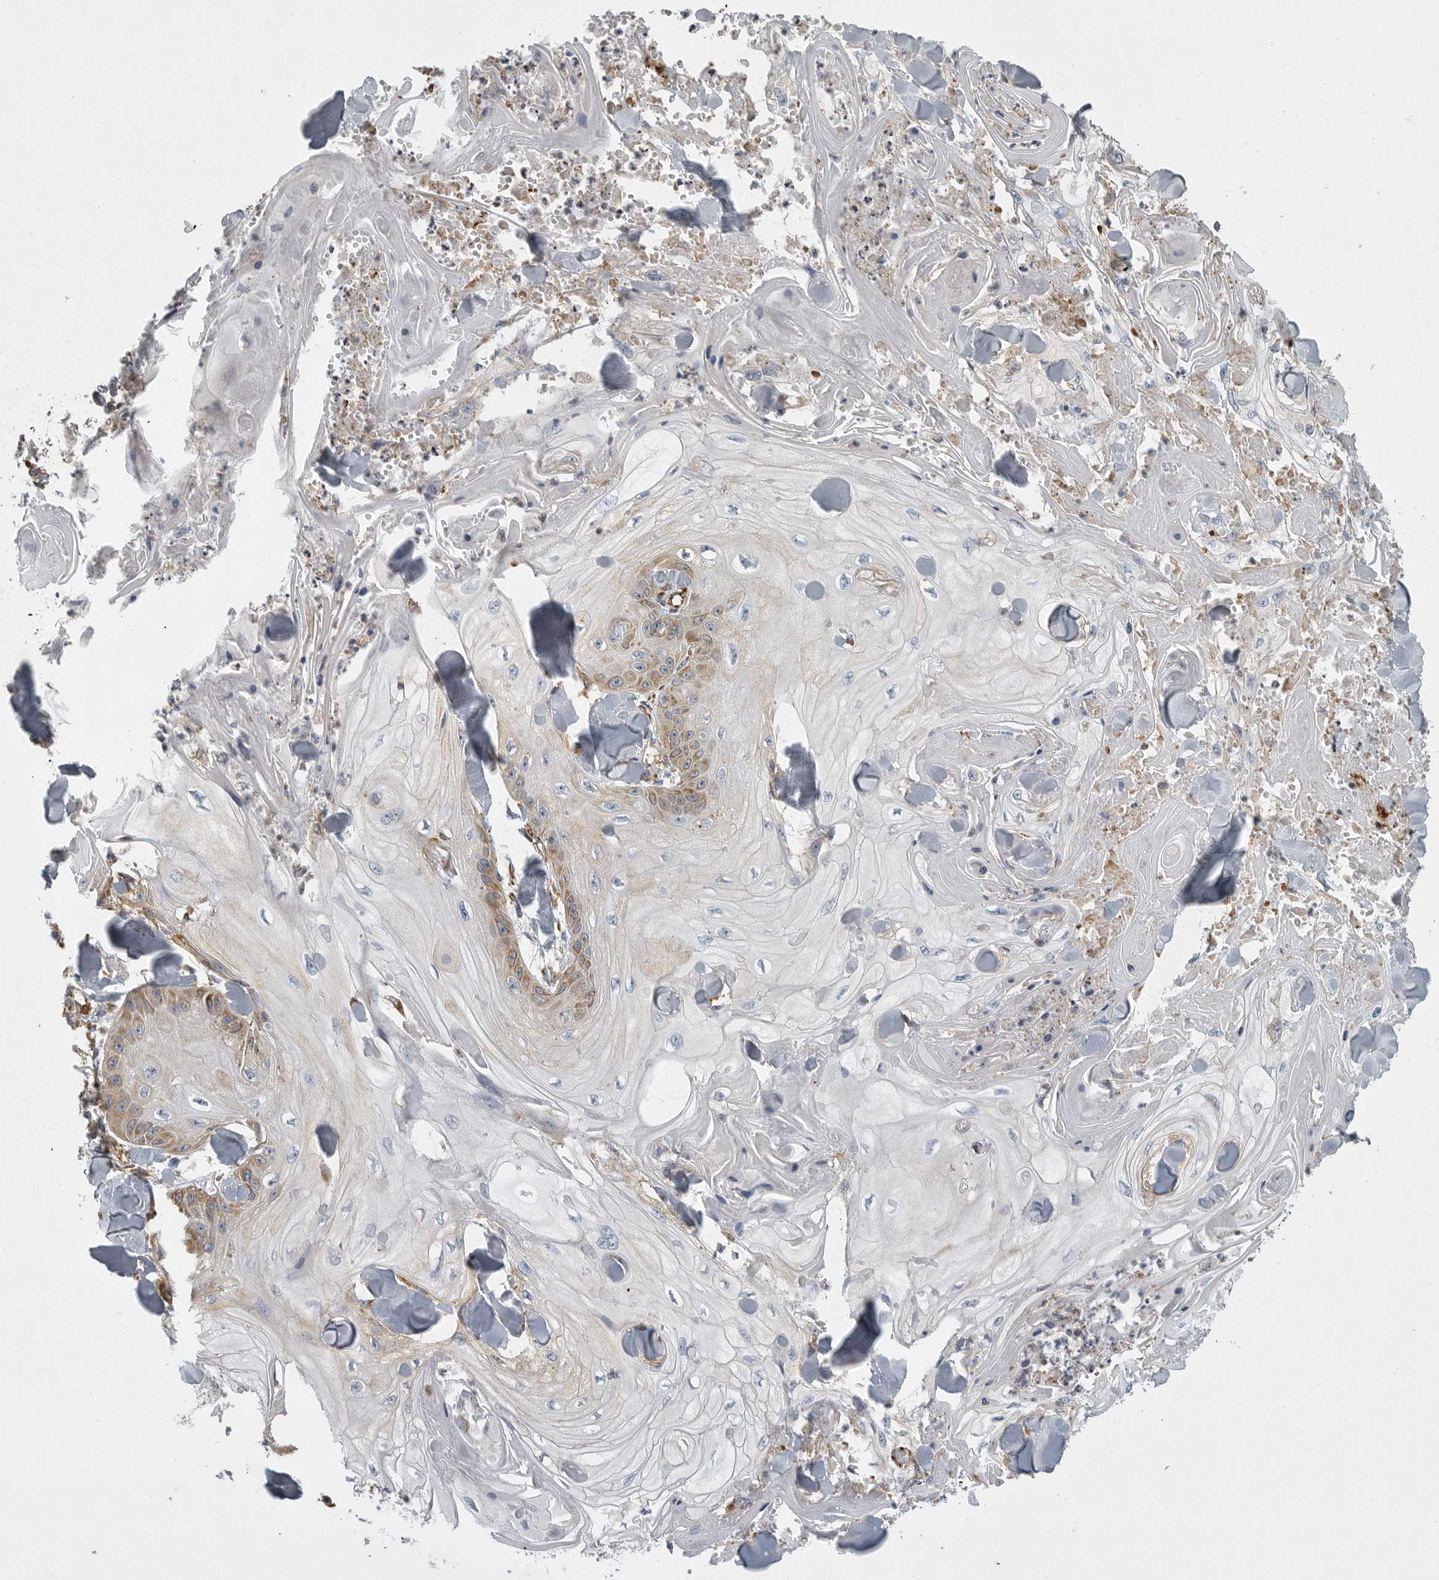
{"staining": {"intensity": "moderate", "quantity": "<25%", "location": "cytoplasmic/membranous"}, "tissue": "skin cancer", "cell_type": "Tumor cells", "image_type": "cancer", "snomed": [{"axis": "morphology", "description": "Squamous cell carcinoma, NOS"}, {"axis": "topography", "description": "Skin"}], "caption": "Protein expression analysis of human skin cancer reveals moderate cytoplasmic/membranous staining in approximately <25% of tumor cells. The staining was performed using DAB, with brown indicating positive protein expression. Nuclei are stained blue with hematoxylin.", "gene": "MINPP1", "patient": {"sex": "male", "age": 74}}